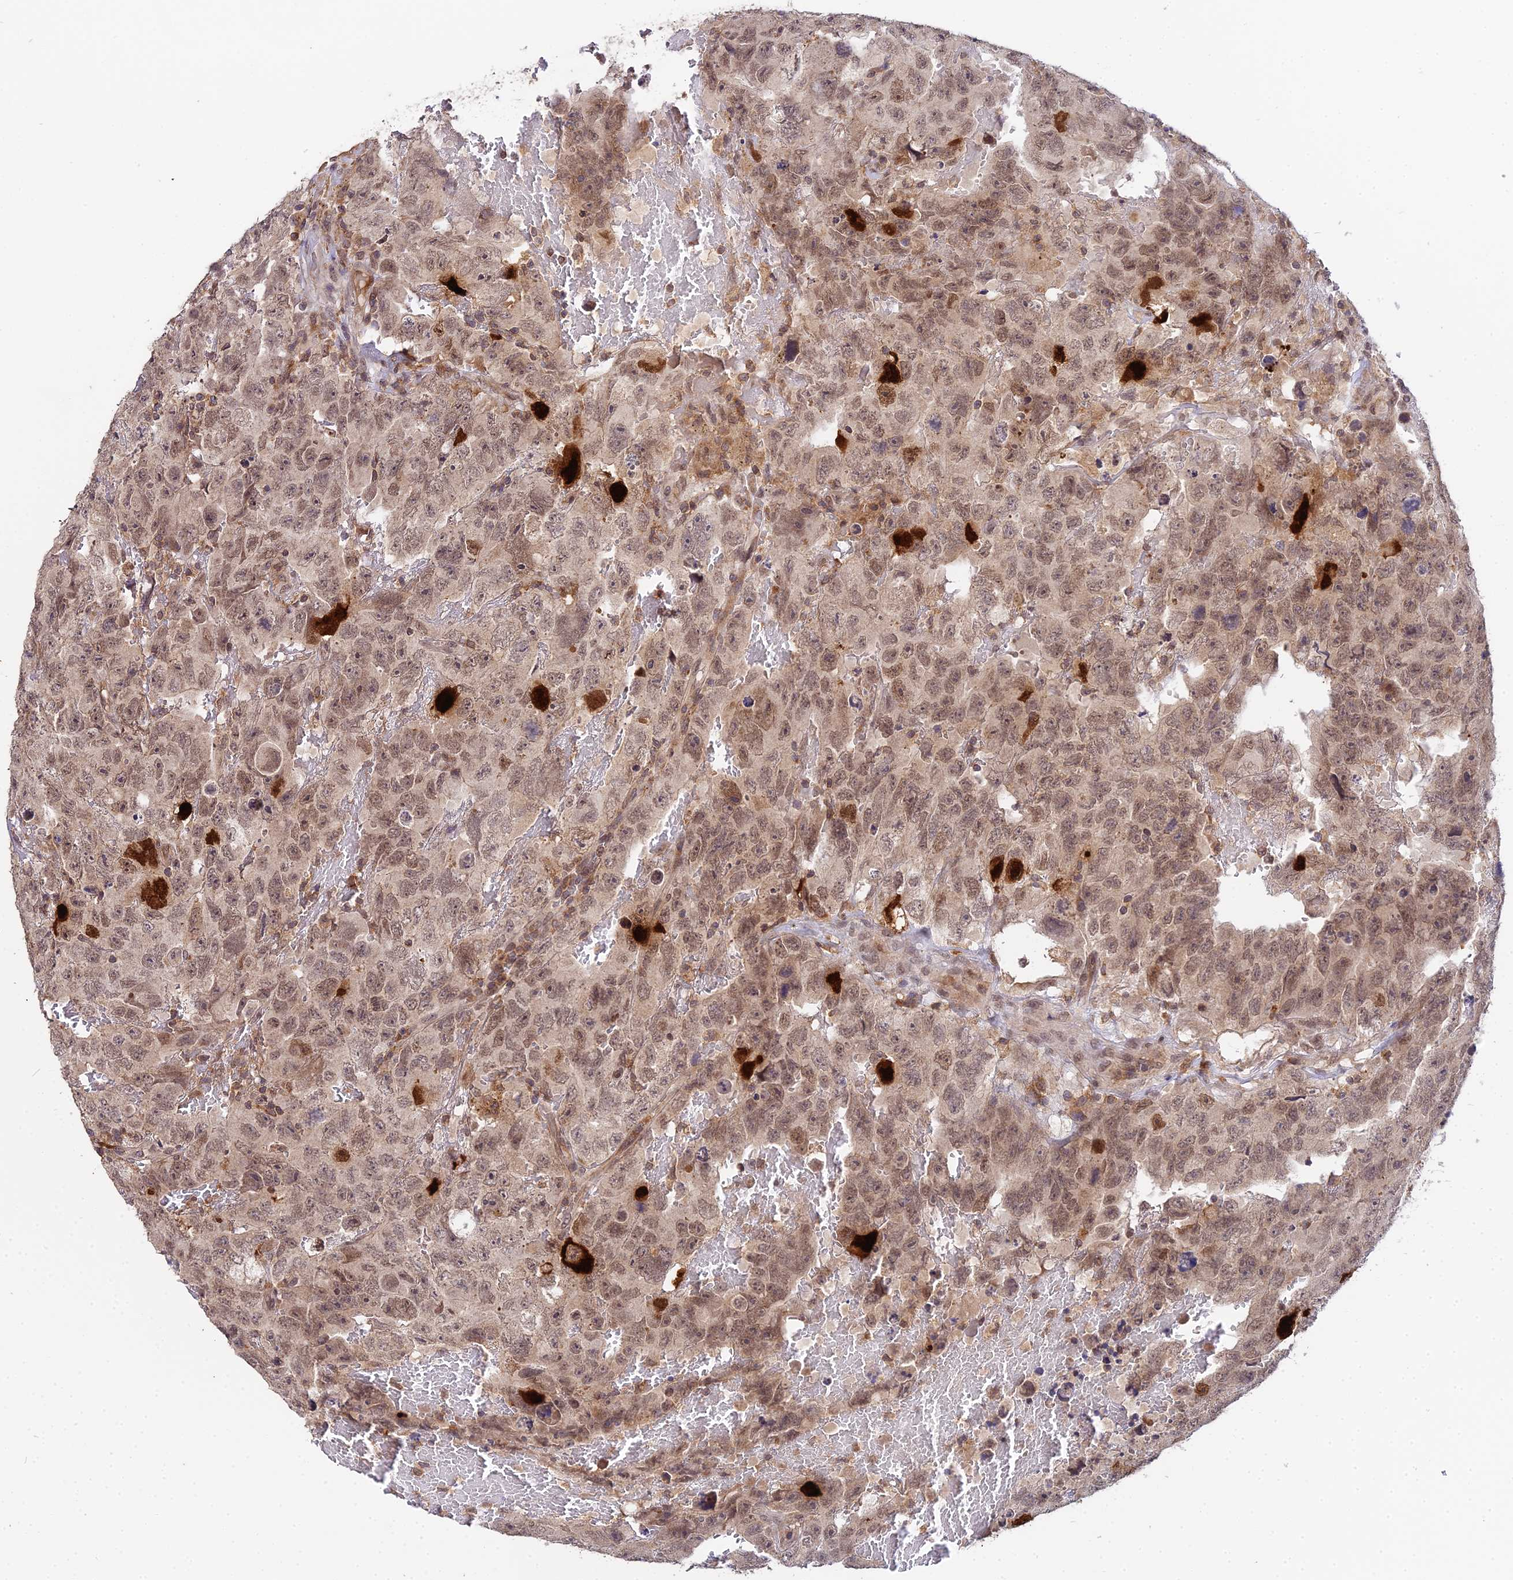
{"staining": {"intensity": "moderate", "quantity": ">75%", "location": "nuclear"}, "tissue": "testis cancer", "cell_type": "Tumor cells", "image_type": "cancer", "snomed": [{"axis": "morphology", "description": "Carcinoma, Embryonal, NOS"}, {"axis": "topography", "description": "Testis"}], "caption": "Testis cancer (embryonal carcinoma) was stained to show a protein in brown. There is medium levels of moderate nuclear expression in approximately >75% of tumor cells. Using DAB (brown) and hematoxylin (blue) stains, captured at high magnification using brightfield microscopy.", "gene": "TPRX1", "patient": {"sex": "male", "age": 45}}